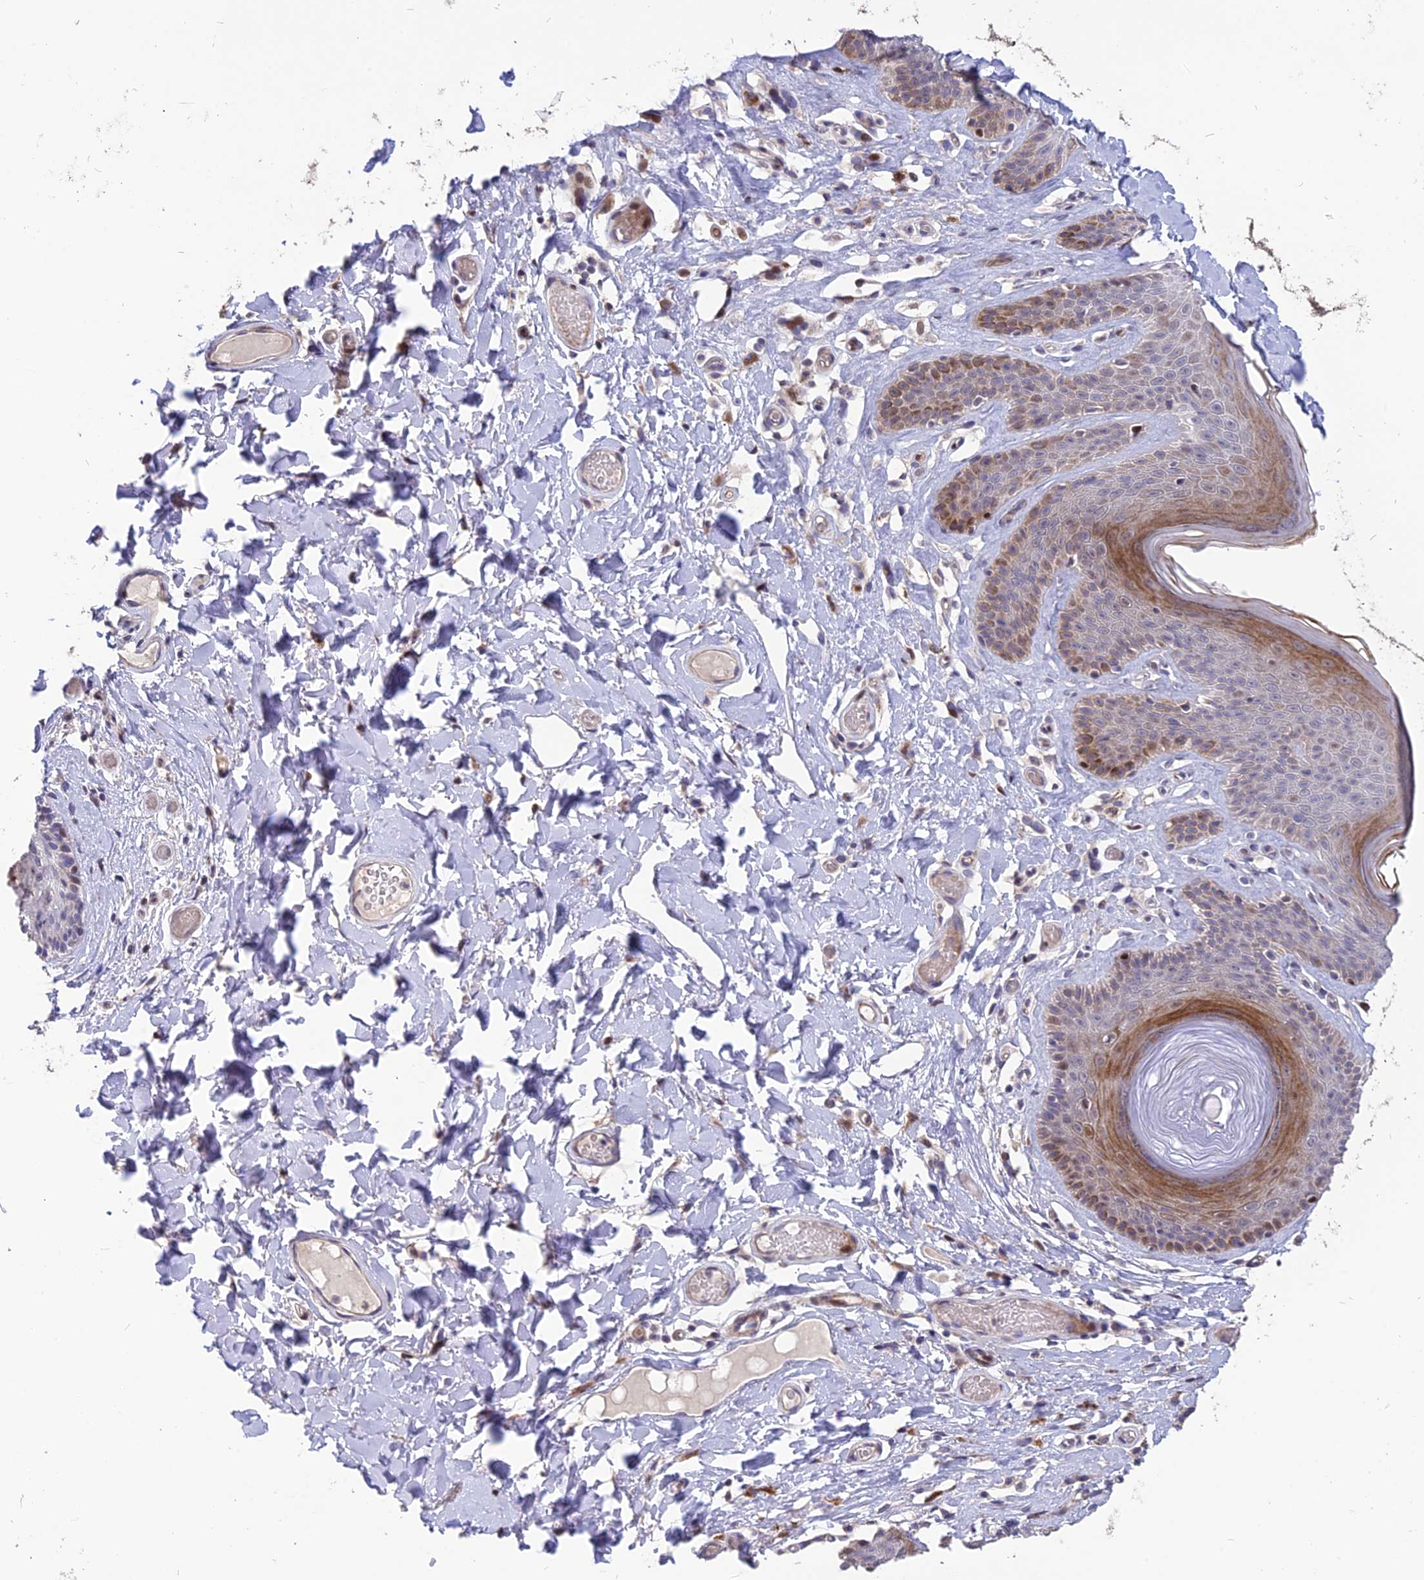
{"staining": {"intensity": "moderate", "quantity": "25%-75%", "location": "cytoplasmic/membranous"}, "tissue": "skin", "cell_type": "Epidermal cells", "image_type": "normal", "snomed": [{"axis": "morphology", "description": "Normal tissue, NOS"}, {"axis": "topography", "description": "Vulva"}], "caption": "DAB immunohistochemical staining of unremarkable human skin shows moderate cytoplasmic/membranous protein staining in about 25%-75% of epidermal cells.", "gene": "TMEM263", "patient": {"sex": "female", "age": 73}}